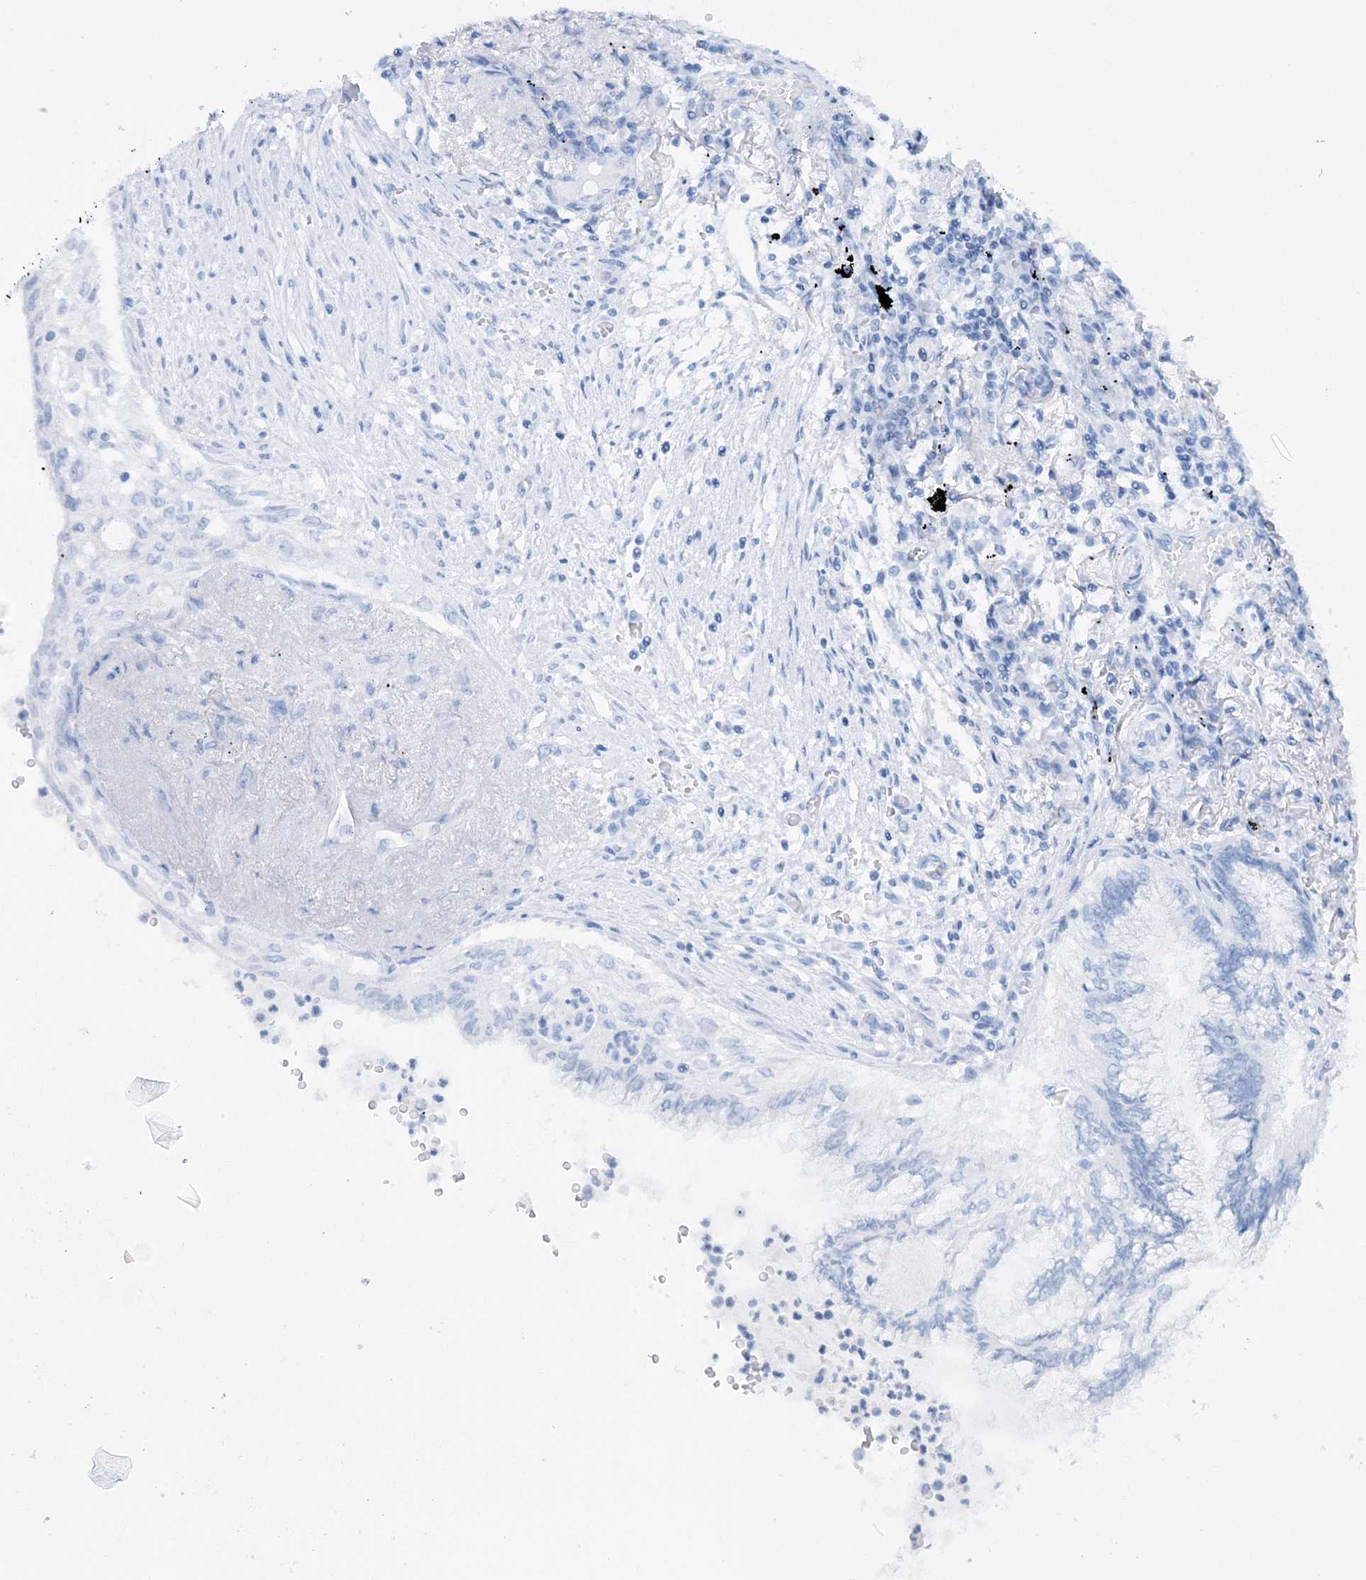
{"staining": {"intensity": "negative", "quantity": "none", "location": "none"}, "tissue": "lung cancer", "cell_type": "Tumor cells", "image_type": "cancer", "snomed": [{"axis": "morphology", "description": "Adenocarcinoma, NOS"}, {"axis": "topography", "description": "Lung"}], "caption": "This is an immunohistochemistry photomicrograph of human adenocarcinoma (lung). There is no expression in tumor cells.", "gene": "TTC32", "patient": {"sex": "female", "age": 70}}